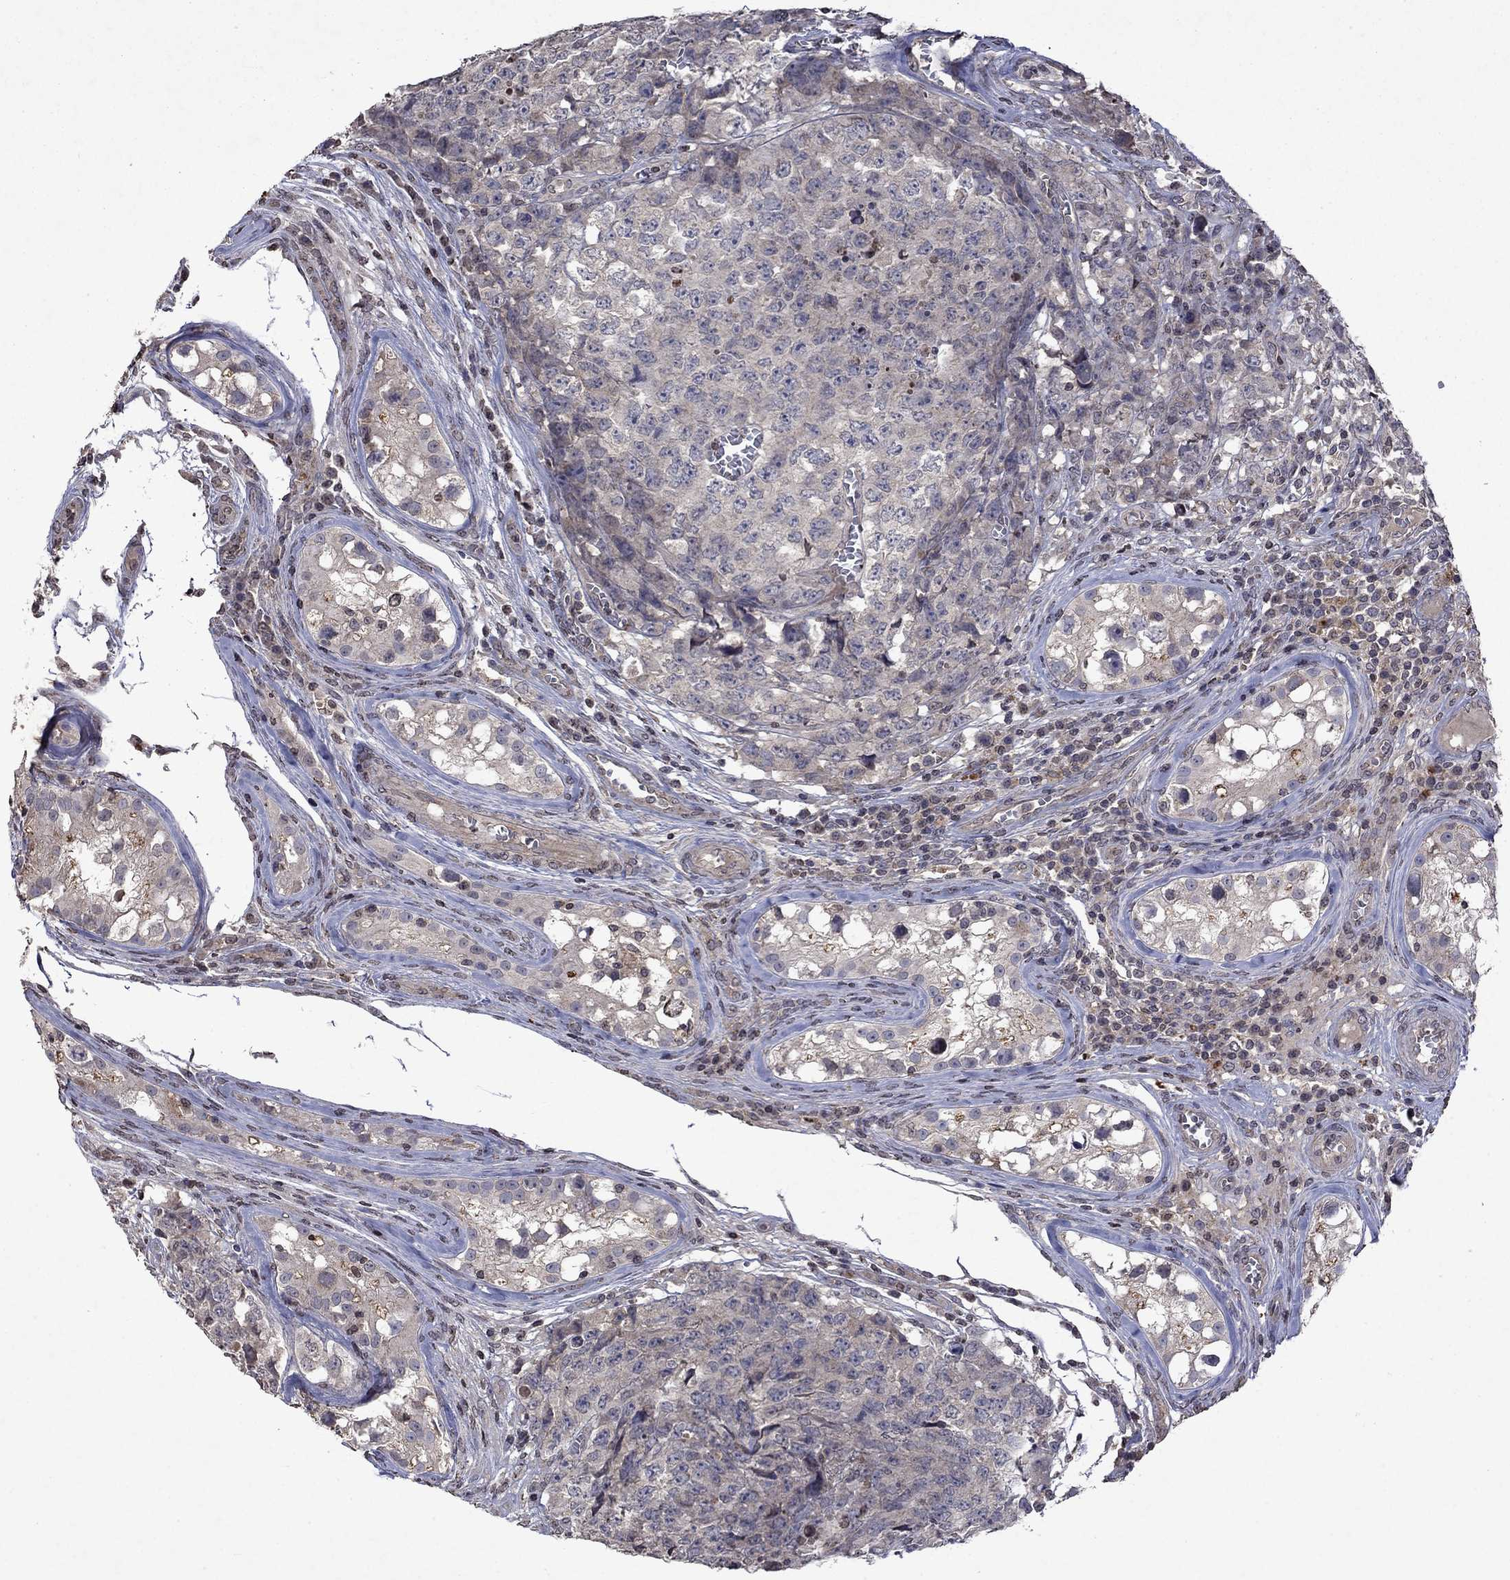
{"staining": {"intensity": "negative", "quantity": "none", "location": "none"}, "tissue": "testis cancer", "cell_type": "Tumor cells", "image_type": "cancer", "snomed": [{"axis": "morphology", "description": "Carcinoma, Embryonal, NOS"}, {"axis": "topography", "description": "Testis"}], "caption": "Tumor cells show no significant expression in testis cancer (embryonal carcinoma).", "gene": "TTC38", "patient": {"sex": "male", "age": 23}}